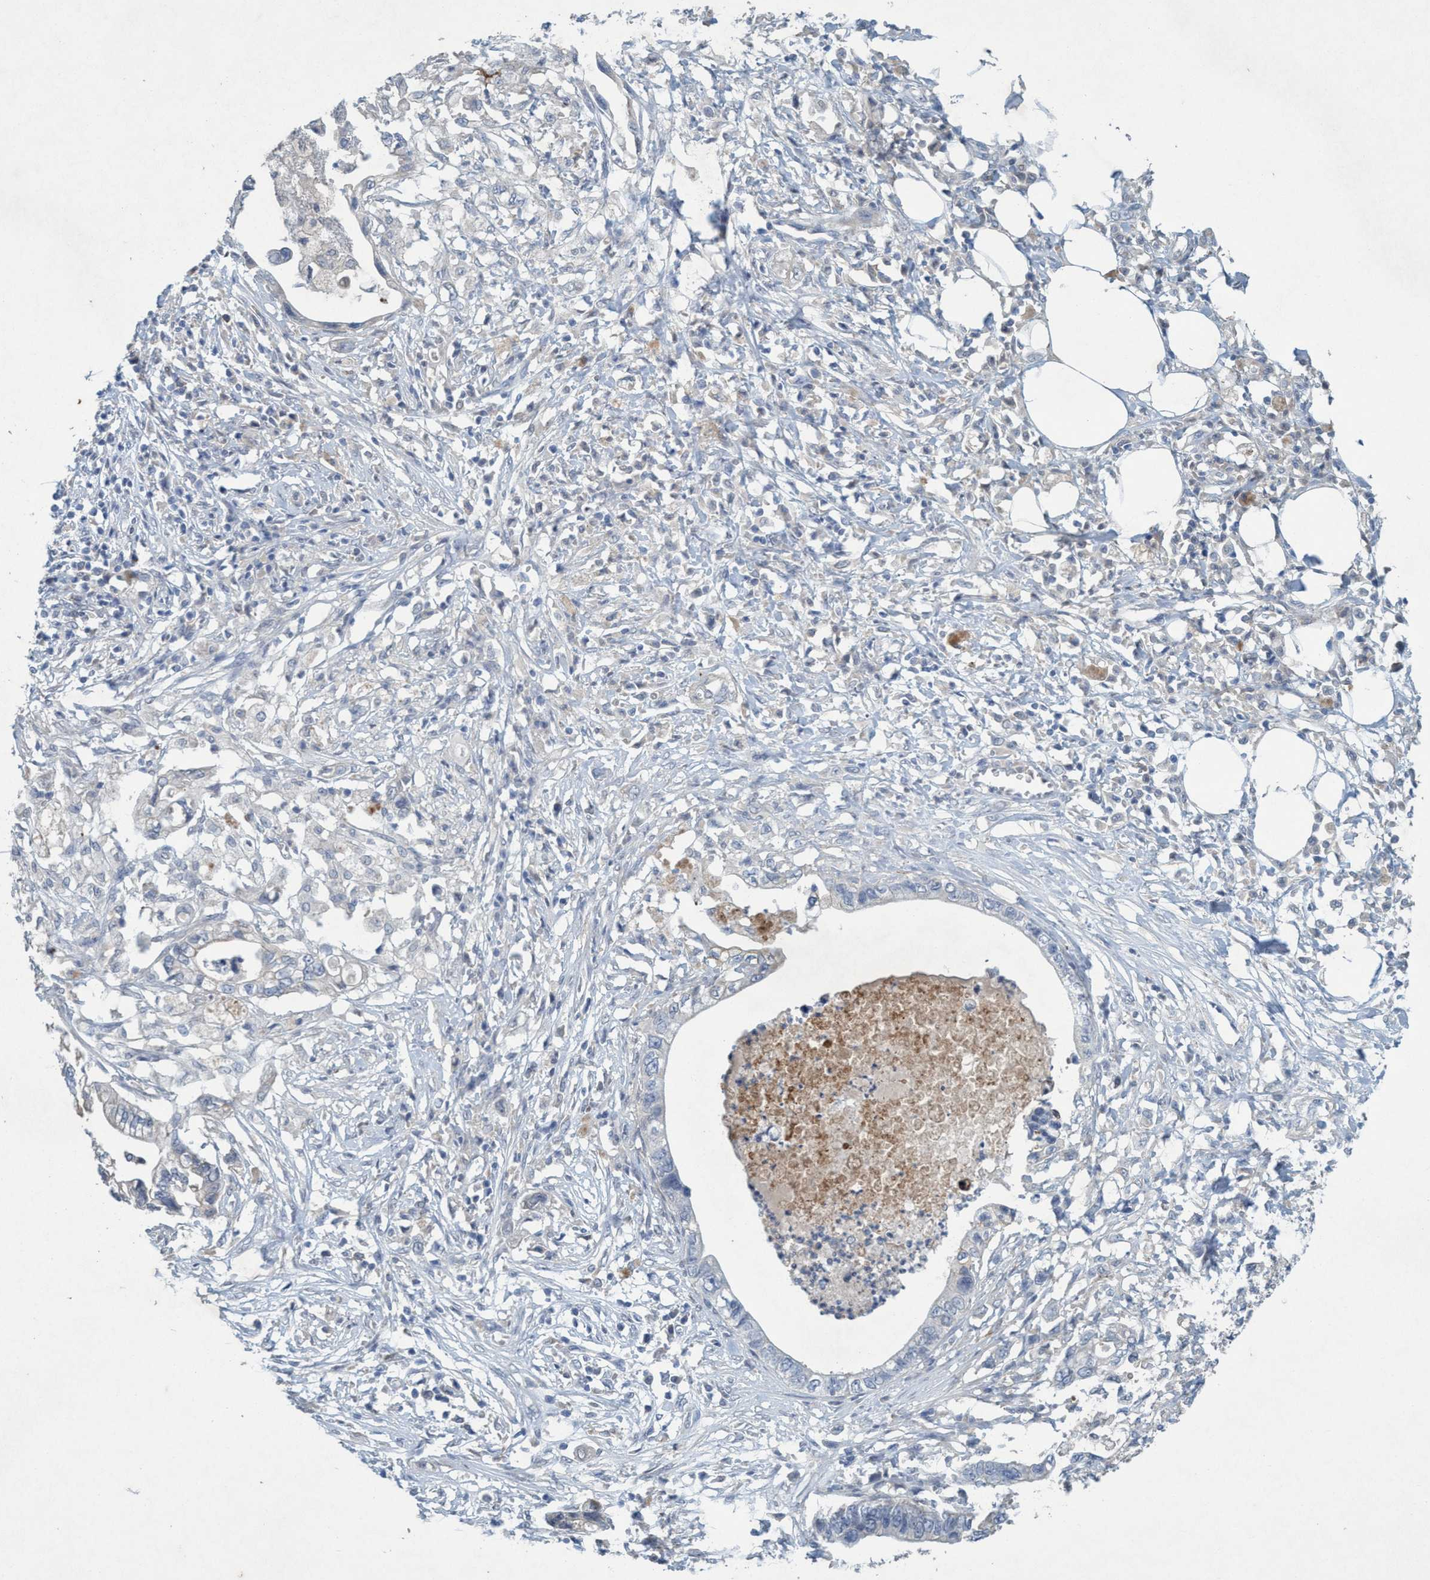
{"staining": {"intensity": "negative", "quantity": "none", "location": "none"}, "tissue": "pancreatic cancer", "cell_type": "Tumor cells", "image_type": "cancer", "snomed": [{"axis": "morphology", "description": "Adenocarcinoma, NOS"}, {"axis": "topography", "description": "Pancreas"}], "caption": "This is a micrograph of immunohistochemistry (IHC) staining of pancreatic adenocarcinoma, which shows no positivity in tumor cells.", "gene": "RNF208", "patient": {"sex": "male", "age": 56}}